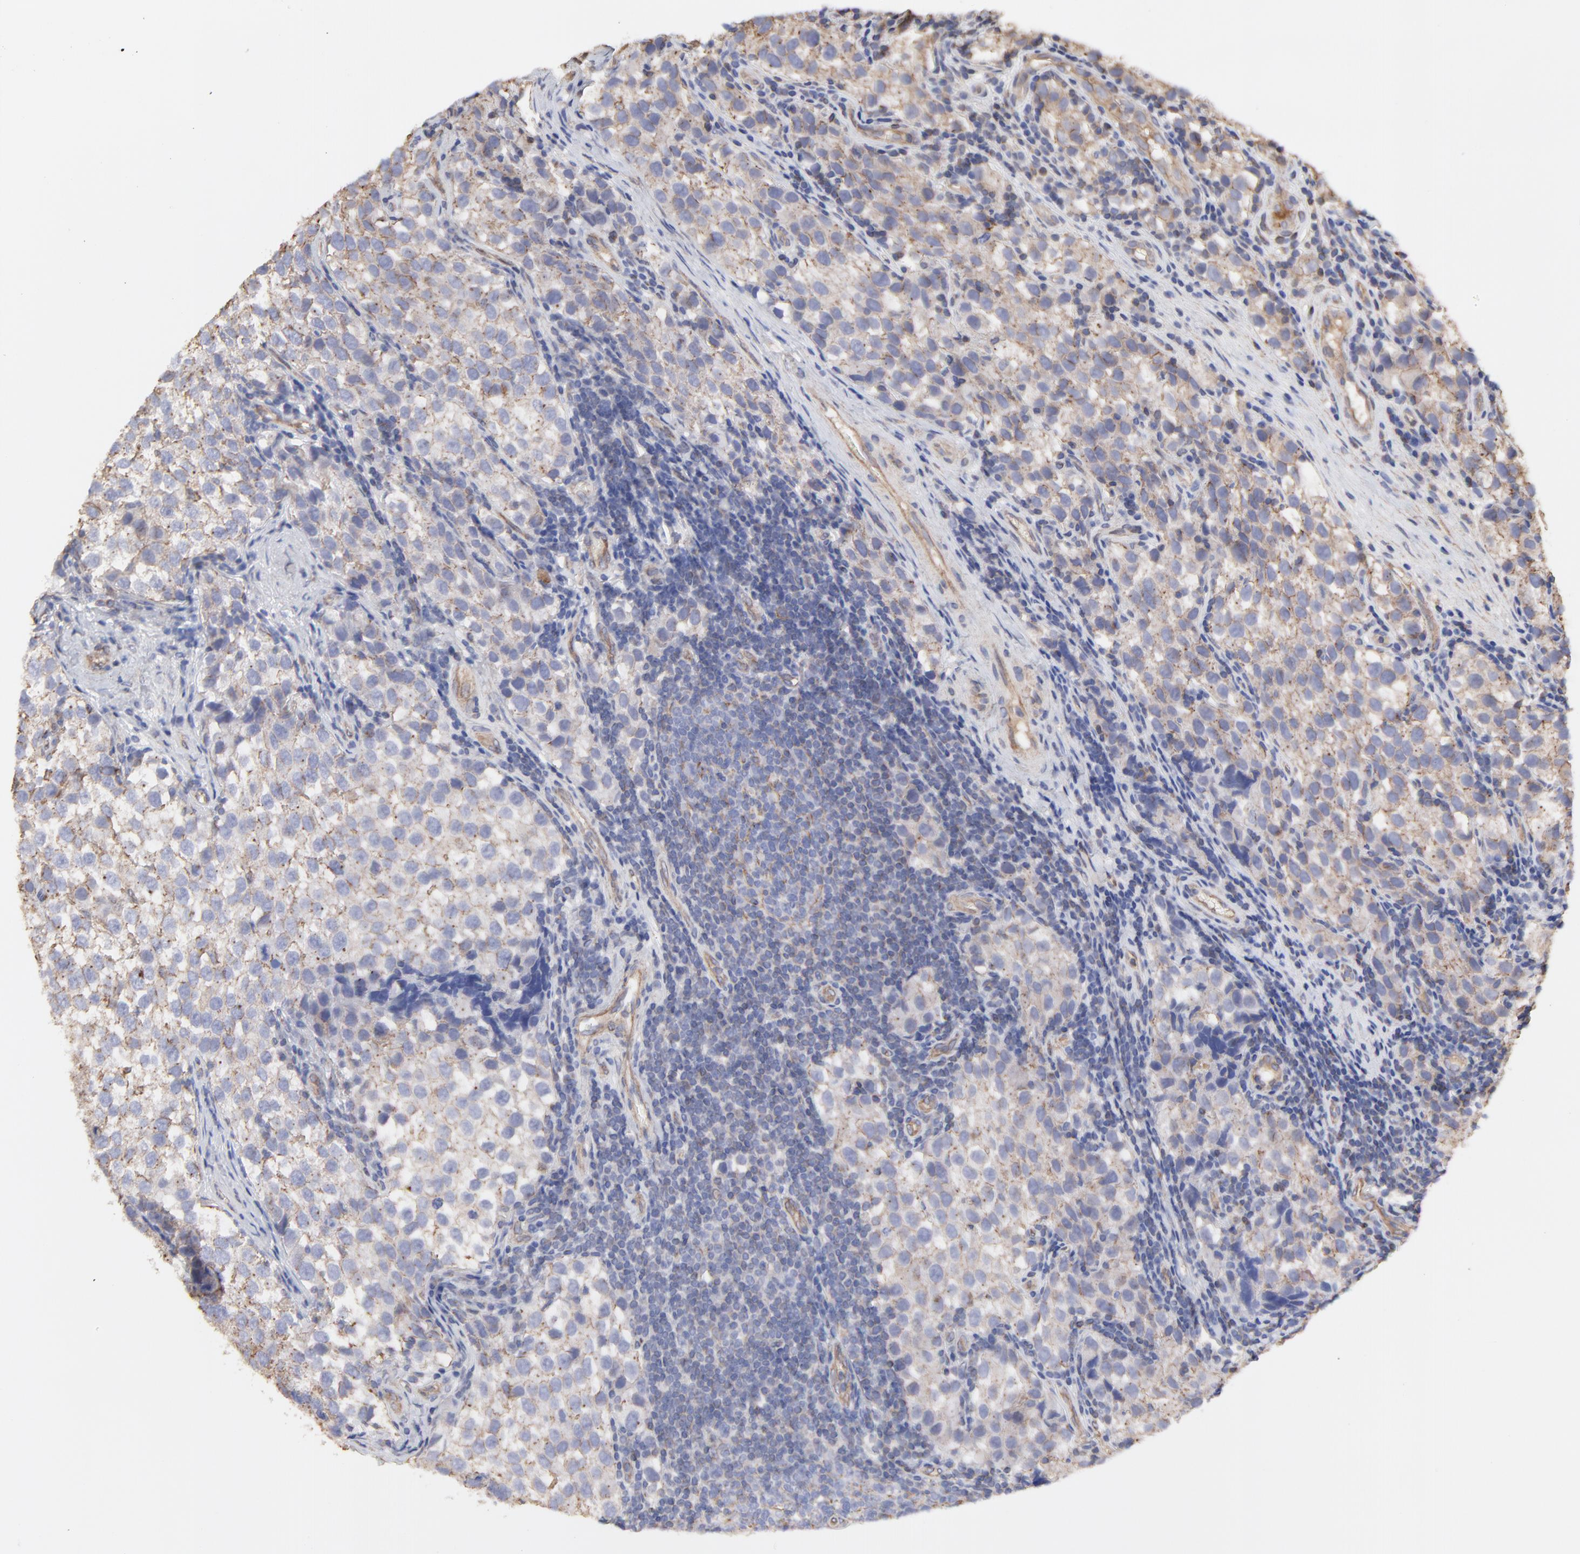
{"staining": {"intensity": "weak", "quantity": ">75%", "location": "cytoplasmic/membranous"}, "tissue": "testis cancer", "cell_type": "Tumor cells", "image_type": "cancer", "snomed": [{"axis": "morphology", "description": "Seminoma, NOS"}, {"axis": "topography", "description": "Testis"}], "caption": "High-magnification brightfield microscopy of seminoma (testis) stained with DAB (brown) and counterstained with hematoxylin (blue). tumor cells exhibit weak cytoplasmic/membranous positivity is seen in approximately>75% of cells. The staining was performed using DAB, with brown indicating positive protein expression. Nuclei are stained blue with hematoxylin.", "gene": "LRCH2", "patient": {"sex": "male", "age": 39}}